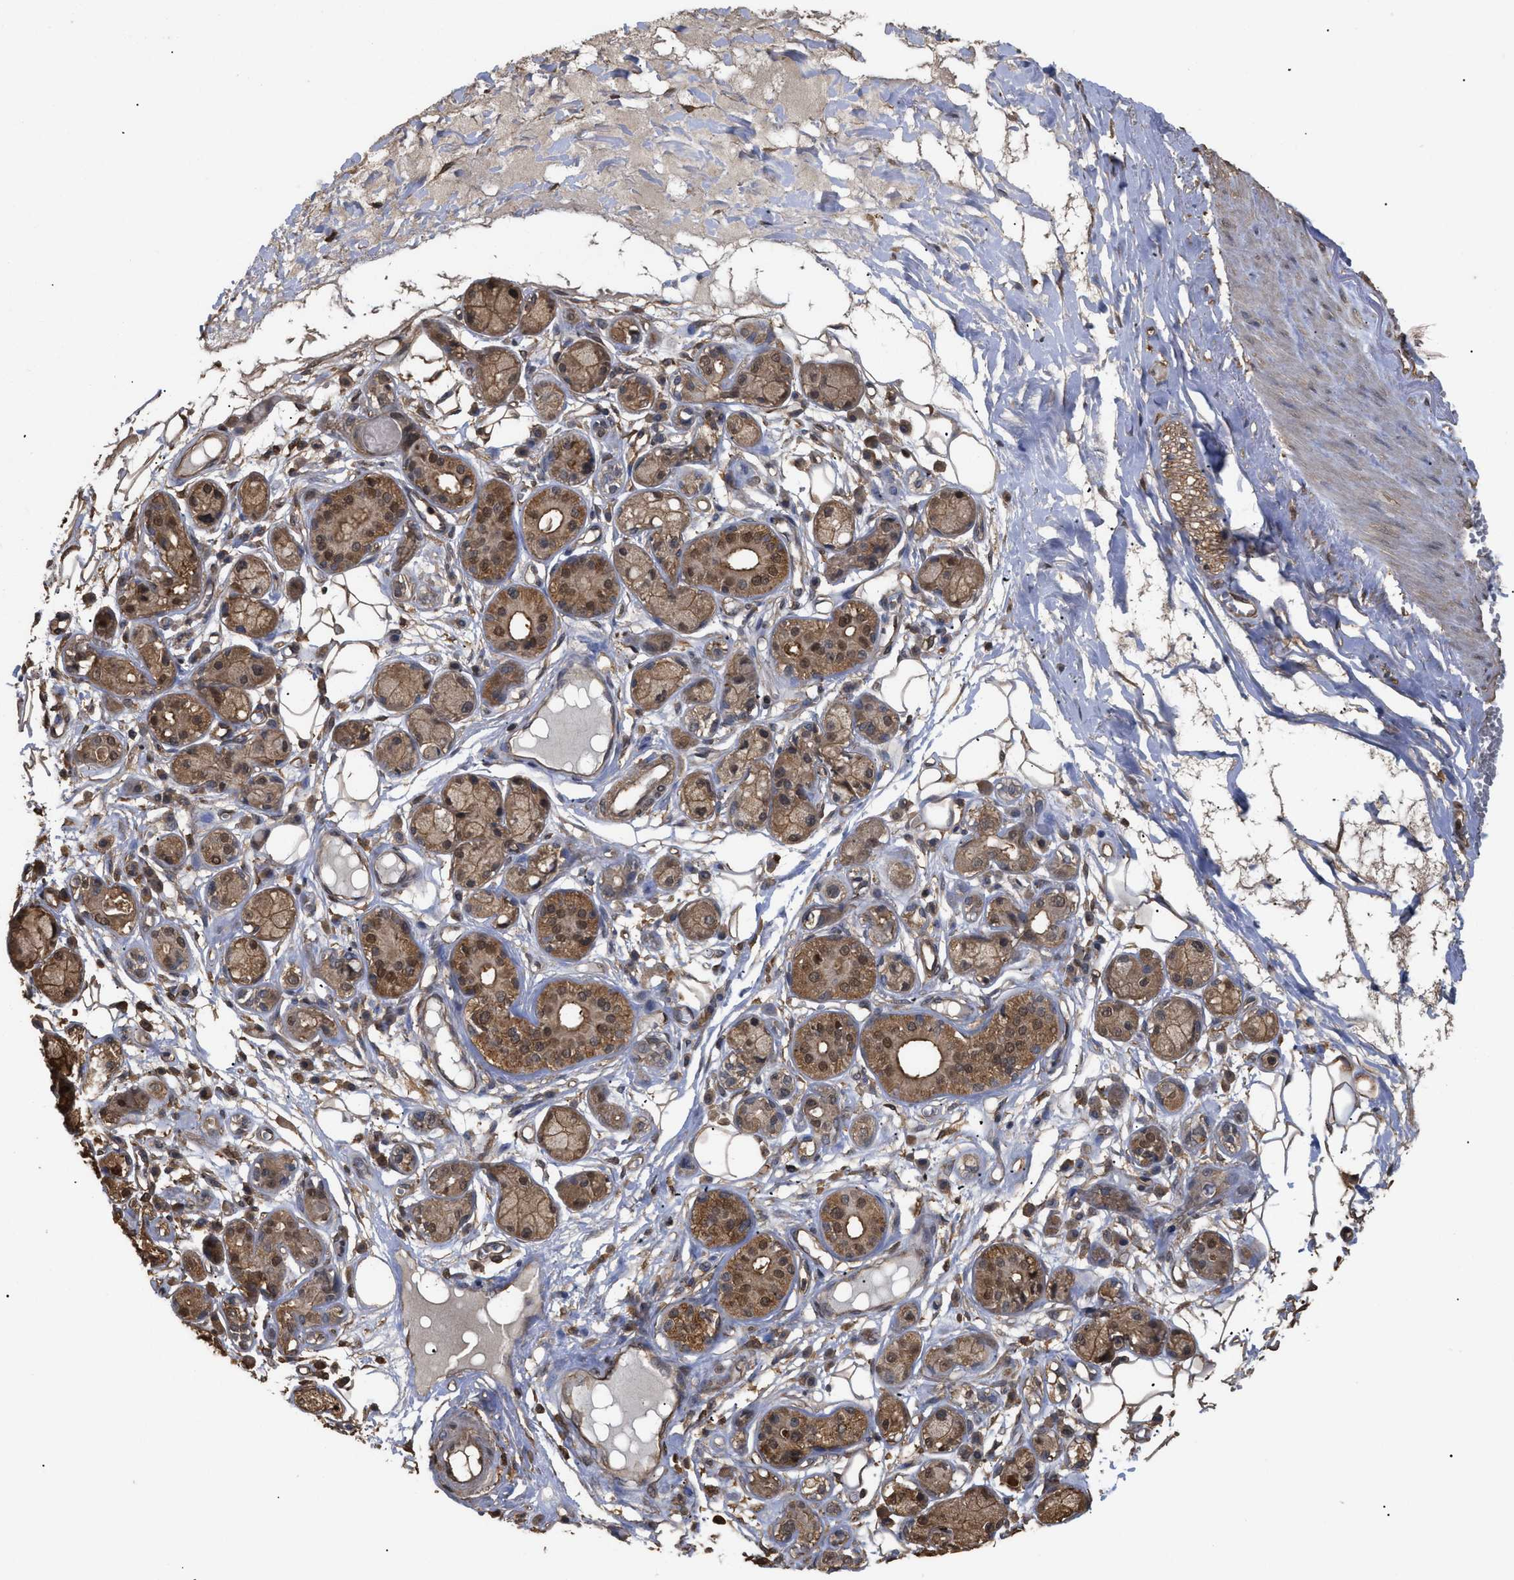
{"staining": {"intensity": "moderate", "quantity": ">75%", "location": "cytoplasmic/membranous"}, "tissue": "adipose tissue", "cell_type": "Adipocytes", "image_type": "normal", "snomed": [{"axis": "morphology", "description": "Normal tissue, NOS"}, {"axis": "morphology", "description": "Inflammation, NOS"}, {"axis": "topography", "description": "Salivary gland"}, {"axis": "topography", "description": "Peripheral nerve tissue"}], "caption": "DAB (3,3'-diaminobenzidine) immunohistochemical staining of unremarkable human adipose tissue reveals moderate cytoplasmic/membranous protein staining in about >75% of adipocytes.", "gene": "CALM1", "patient": {"sex": "female", "age": 75}}